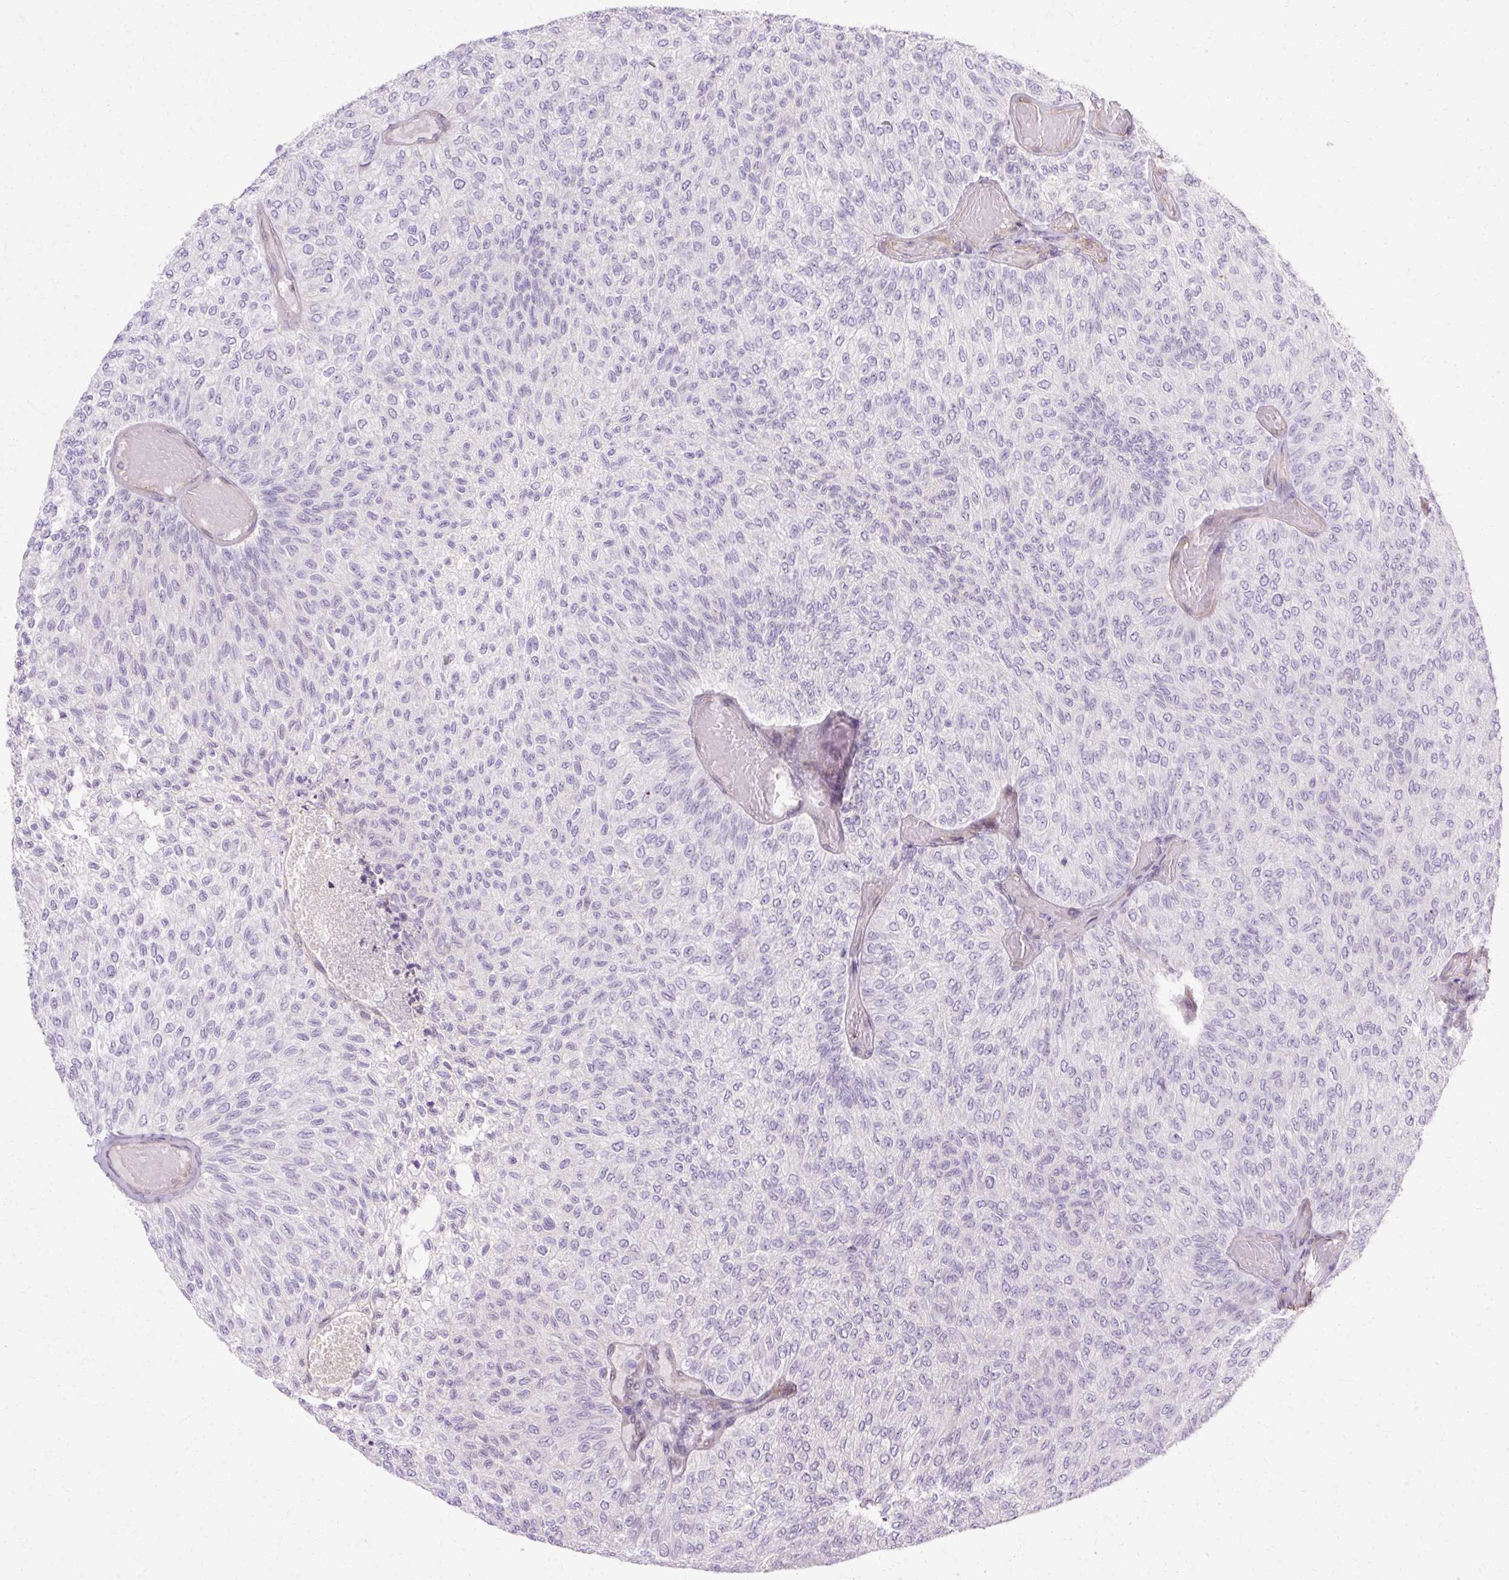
{"staining": {"intensity": "negative", "quantity": "none", "location": "none"}, "tissue": "urothelial cancer", "cell_type": "Tumor cells", "image_type": "cancer", "snomed": [{"axis": "morphology", "description": "Urothelial carcinoma, Low grade"}, {"axis": "topography", "description": "Urinary bladder"}], "caption": "Tumor cells show no significant protein positivity in urothelial cancer.", "gene": "CNN3", "patient": {"sex": "male", "age": 78}}